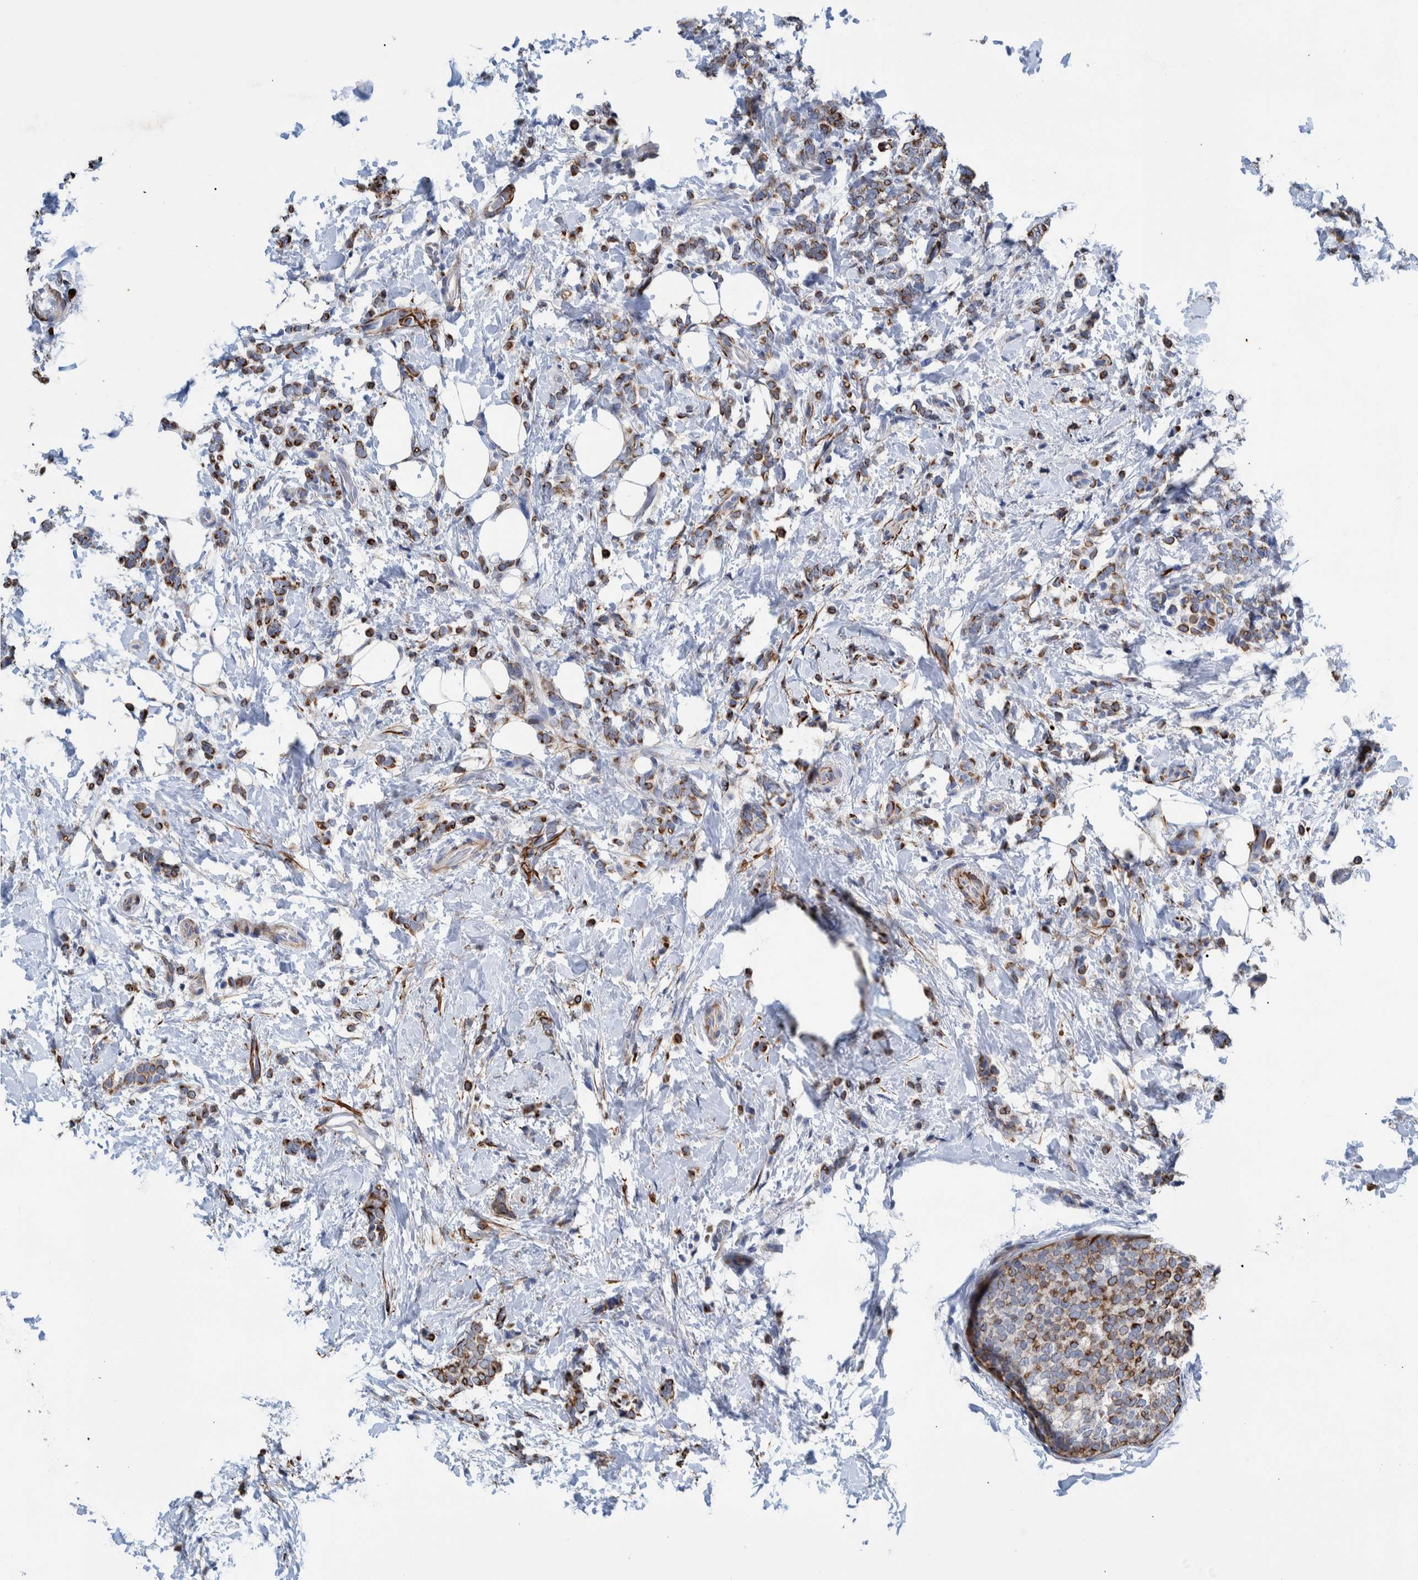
{"staining": {"intensity": "strong", "quantity": ">75%", "location": "cytoplasmic/membranous"}, "tissue": "breast cancer", "cell_type": "Tumor cells", "image_type": "cancer", "snomed": [{"axis": "morphology", "description": "Lobular carcinoma"}, {"axis": "topography", "description": "Breast"}], "caption": "A photomicrograph of human breast cancer stained for a protein exhibits strong cytoplasmic/membranous brown staining in tumor cells.", "gene": "MKS1", "patient": {"sex": "female", "age": 50}}